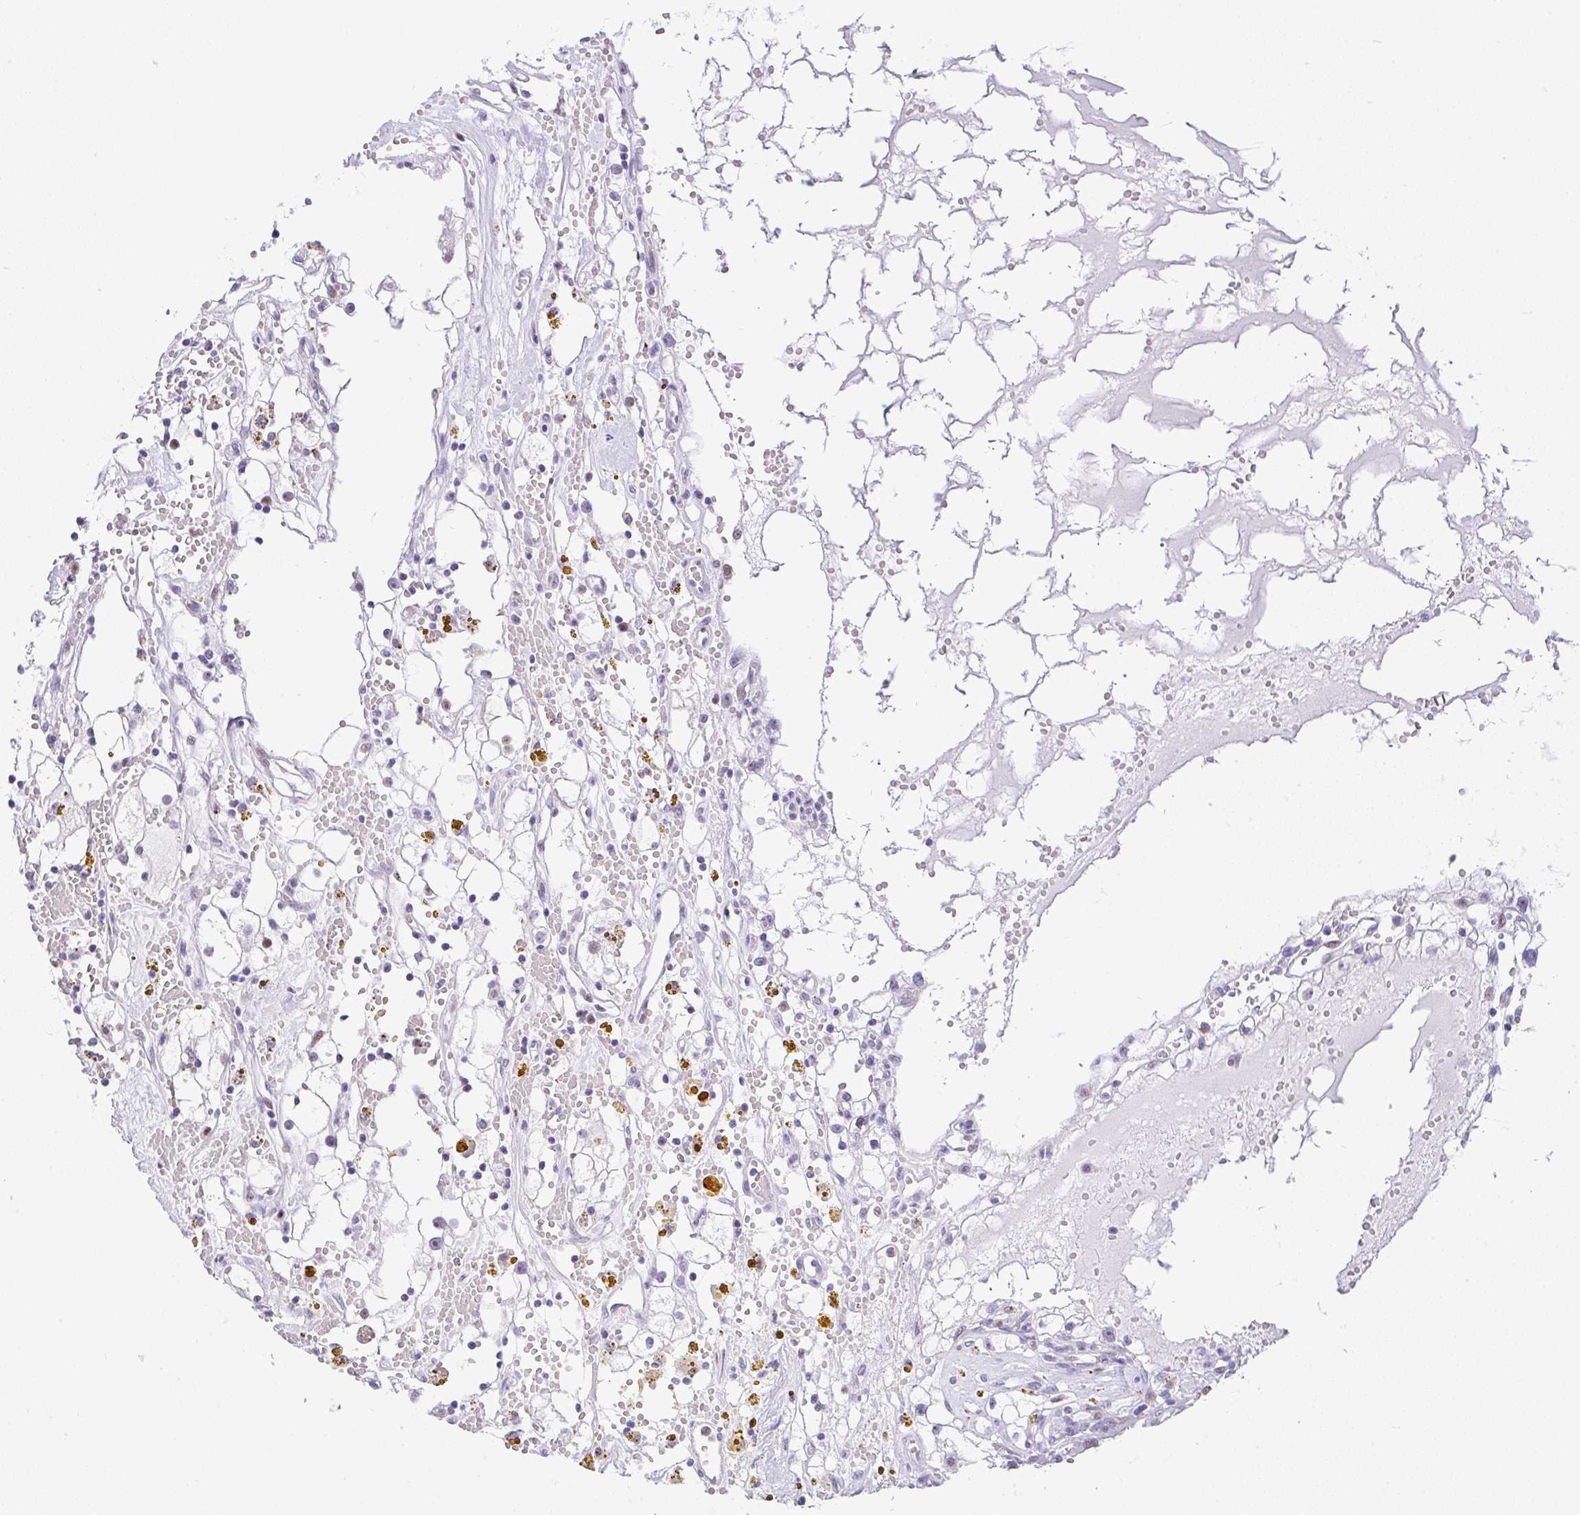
{"staining": {"intensity": "moderate", "quantity": "<25%", "location": "nuclear"}, "tissue": "renal cancer", "cell_type": "Tumor cells", "image_type": "cancer", "snomed": [{"axis": "morphology", "description": "Adenocarcinoma, NOS"}, {"axis": "topography", "description": "Kidney"}], "caption": "Immunohistochemistry micrograph of neoplastic tissue: human adenocarcinoma (renal) stained using IHC displays low levels of moderate protein expression localized specifically in the nuclear of tumor cells, appearing as a nuclear brown color.", "gene": "NR1D2", "patient": {"sex": "male", "age": 56}}